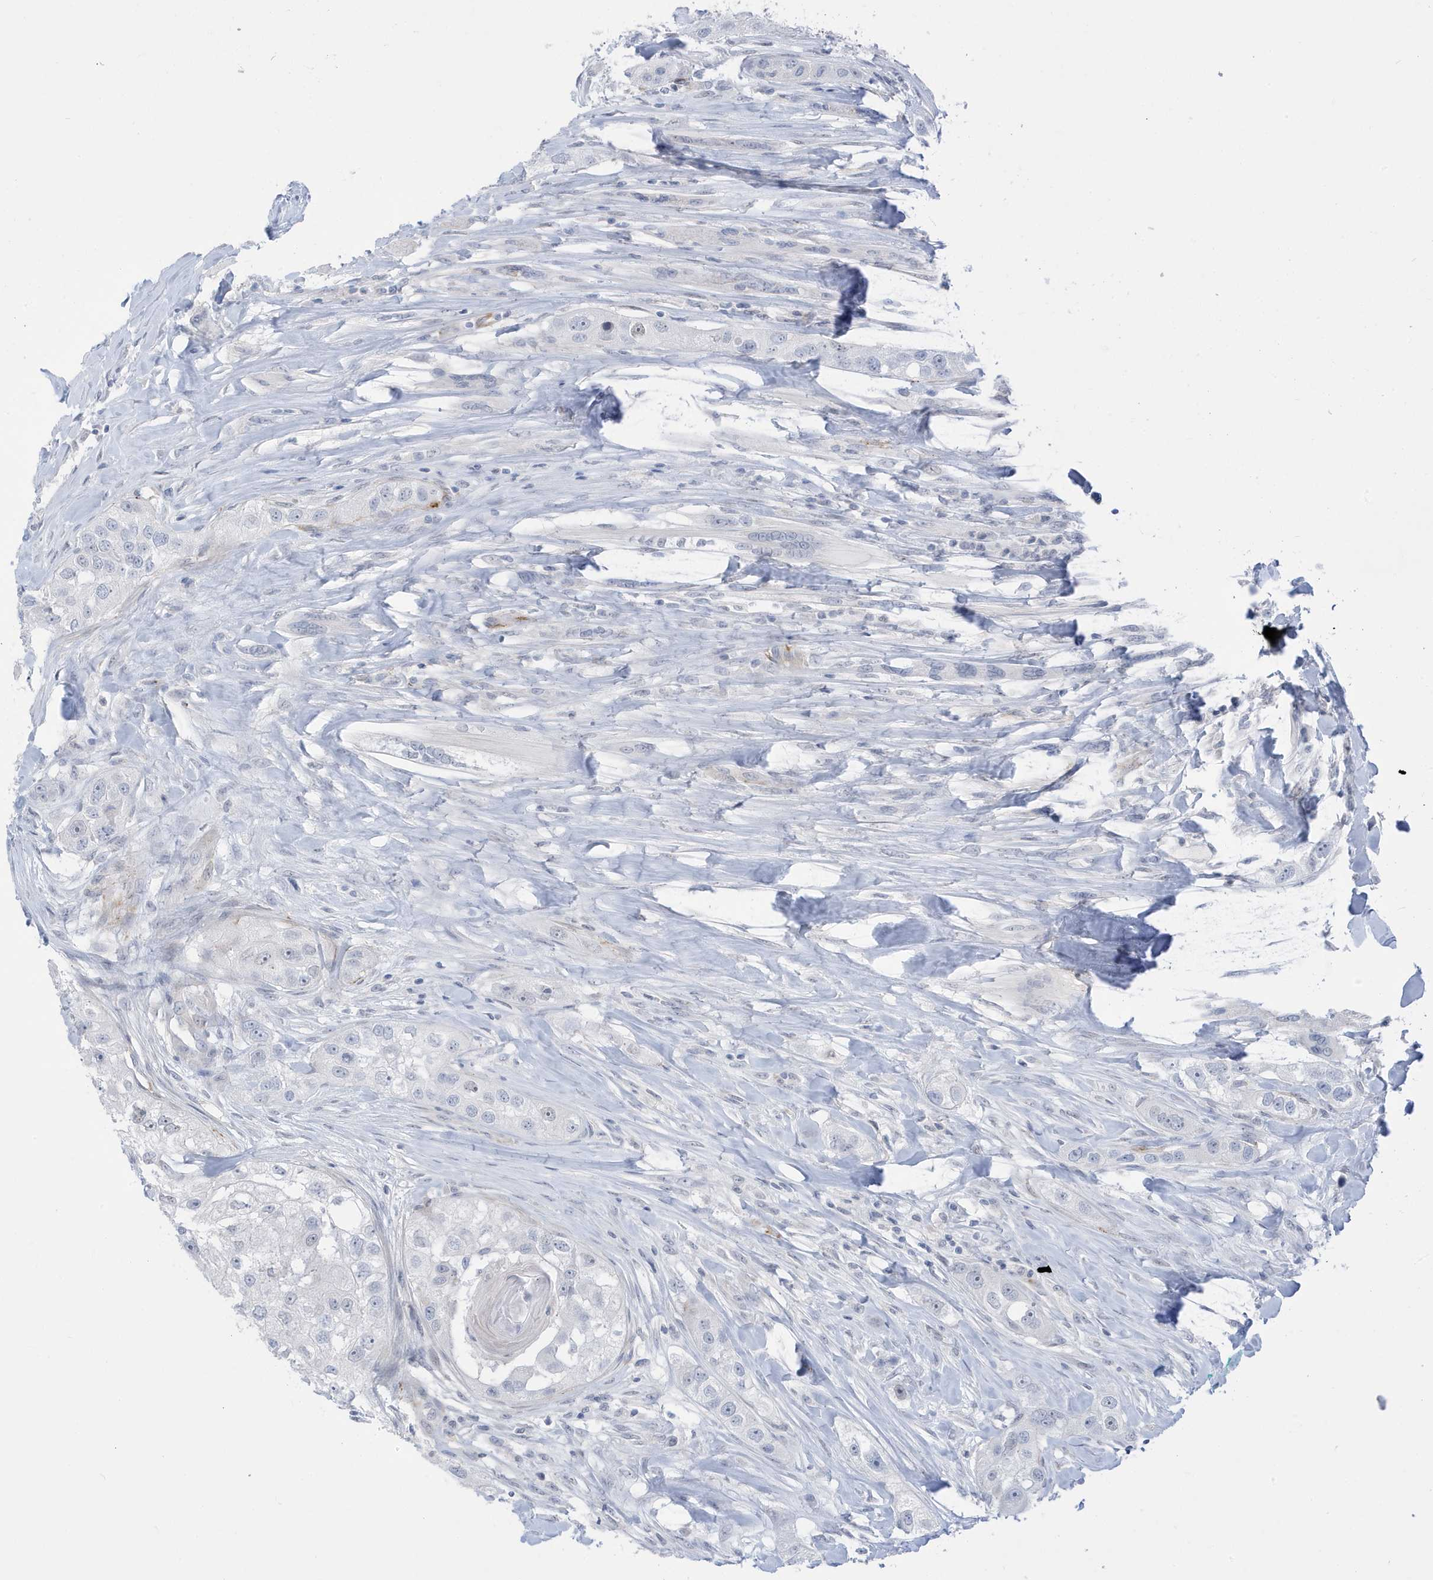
{"staining": {"intensity": "weak", "quantity": "<25%", "location": "nuclear"}, "tissue": "head and neck cancer", "cell_type": "Tumor cells", "image_type": "cancer", "snomed": [{"axis": "morphology", "description": "Normal tissue, NOS"}, {"axis": "morphology", "description": "Squamous cell carcinoma, NOS"}, {"axis": "topography", "description": "Skeletal muscle"}, {"axis": "topography", "description": "Head-Neck"}], "caption": "A micrograph of head and neck cancer stained for a protein exhibits no brown staining in tumor cells.", "gene": "PERM1", "patient": {"sex": "male", "age": 51}}